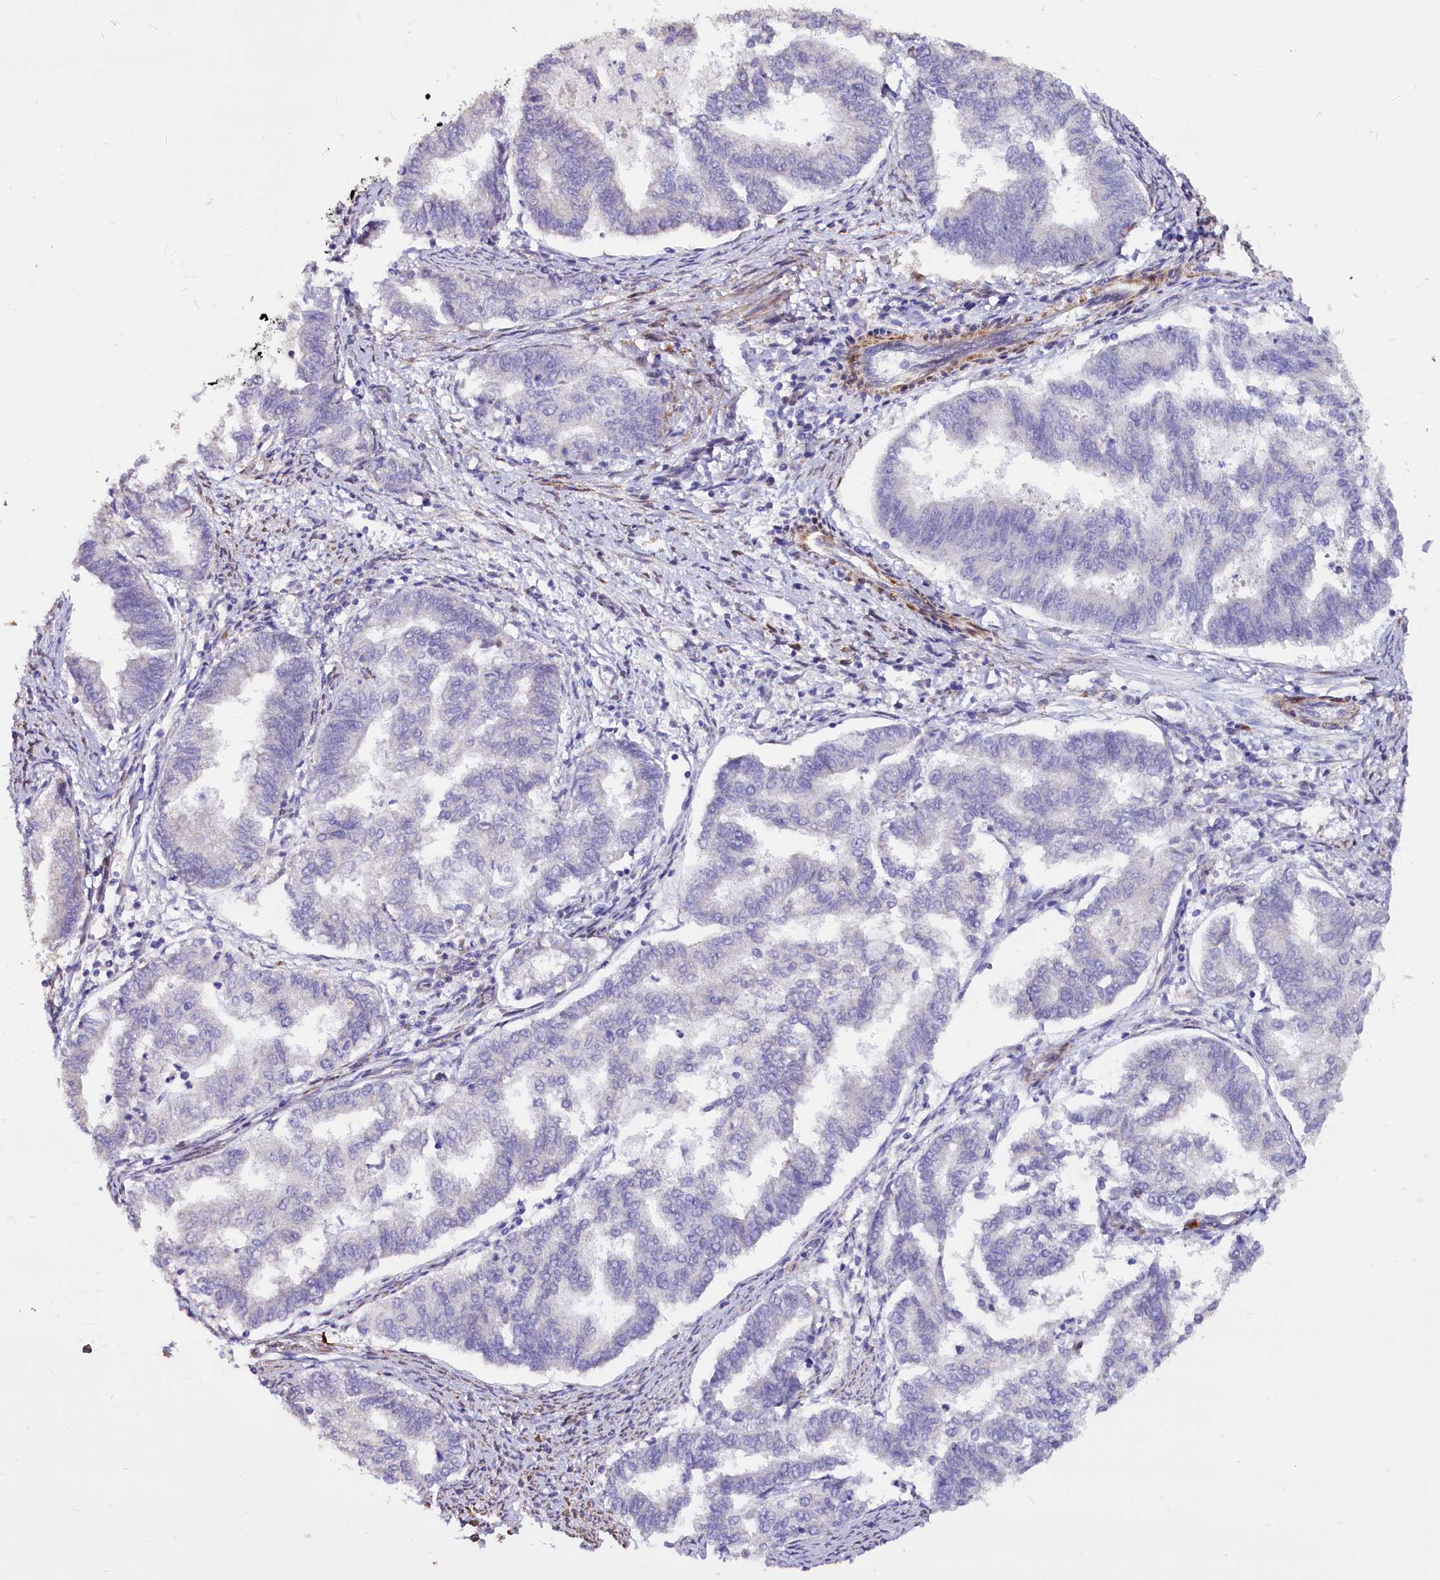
{"staining": {"intensity": "negative", "quantity": "none", "location": "none"}, "tissue": "endometrial cancer", "cell_type": "Tumor cells", "image_type": "cancer", "snomed": [{"axis": "morphology", "description": "Adenocarcinoma, NOS"}, {"axis": "topography", "description": "Endometrium"}], "caption": "The image reveals no staining of tumor cells in endometrial cancer (adenocarcinoma).", "gene": "WNT8A", "patient": {"sex": "female", "age": 79}}